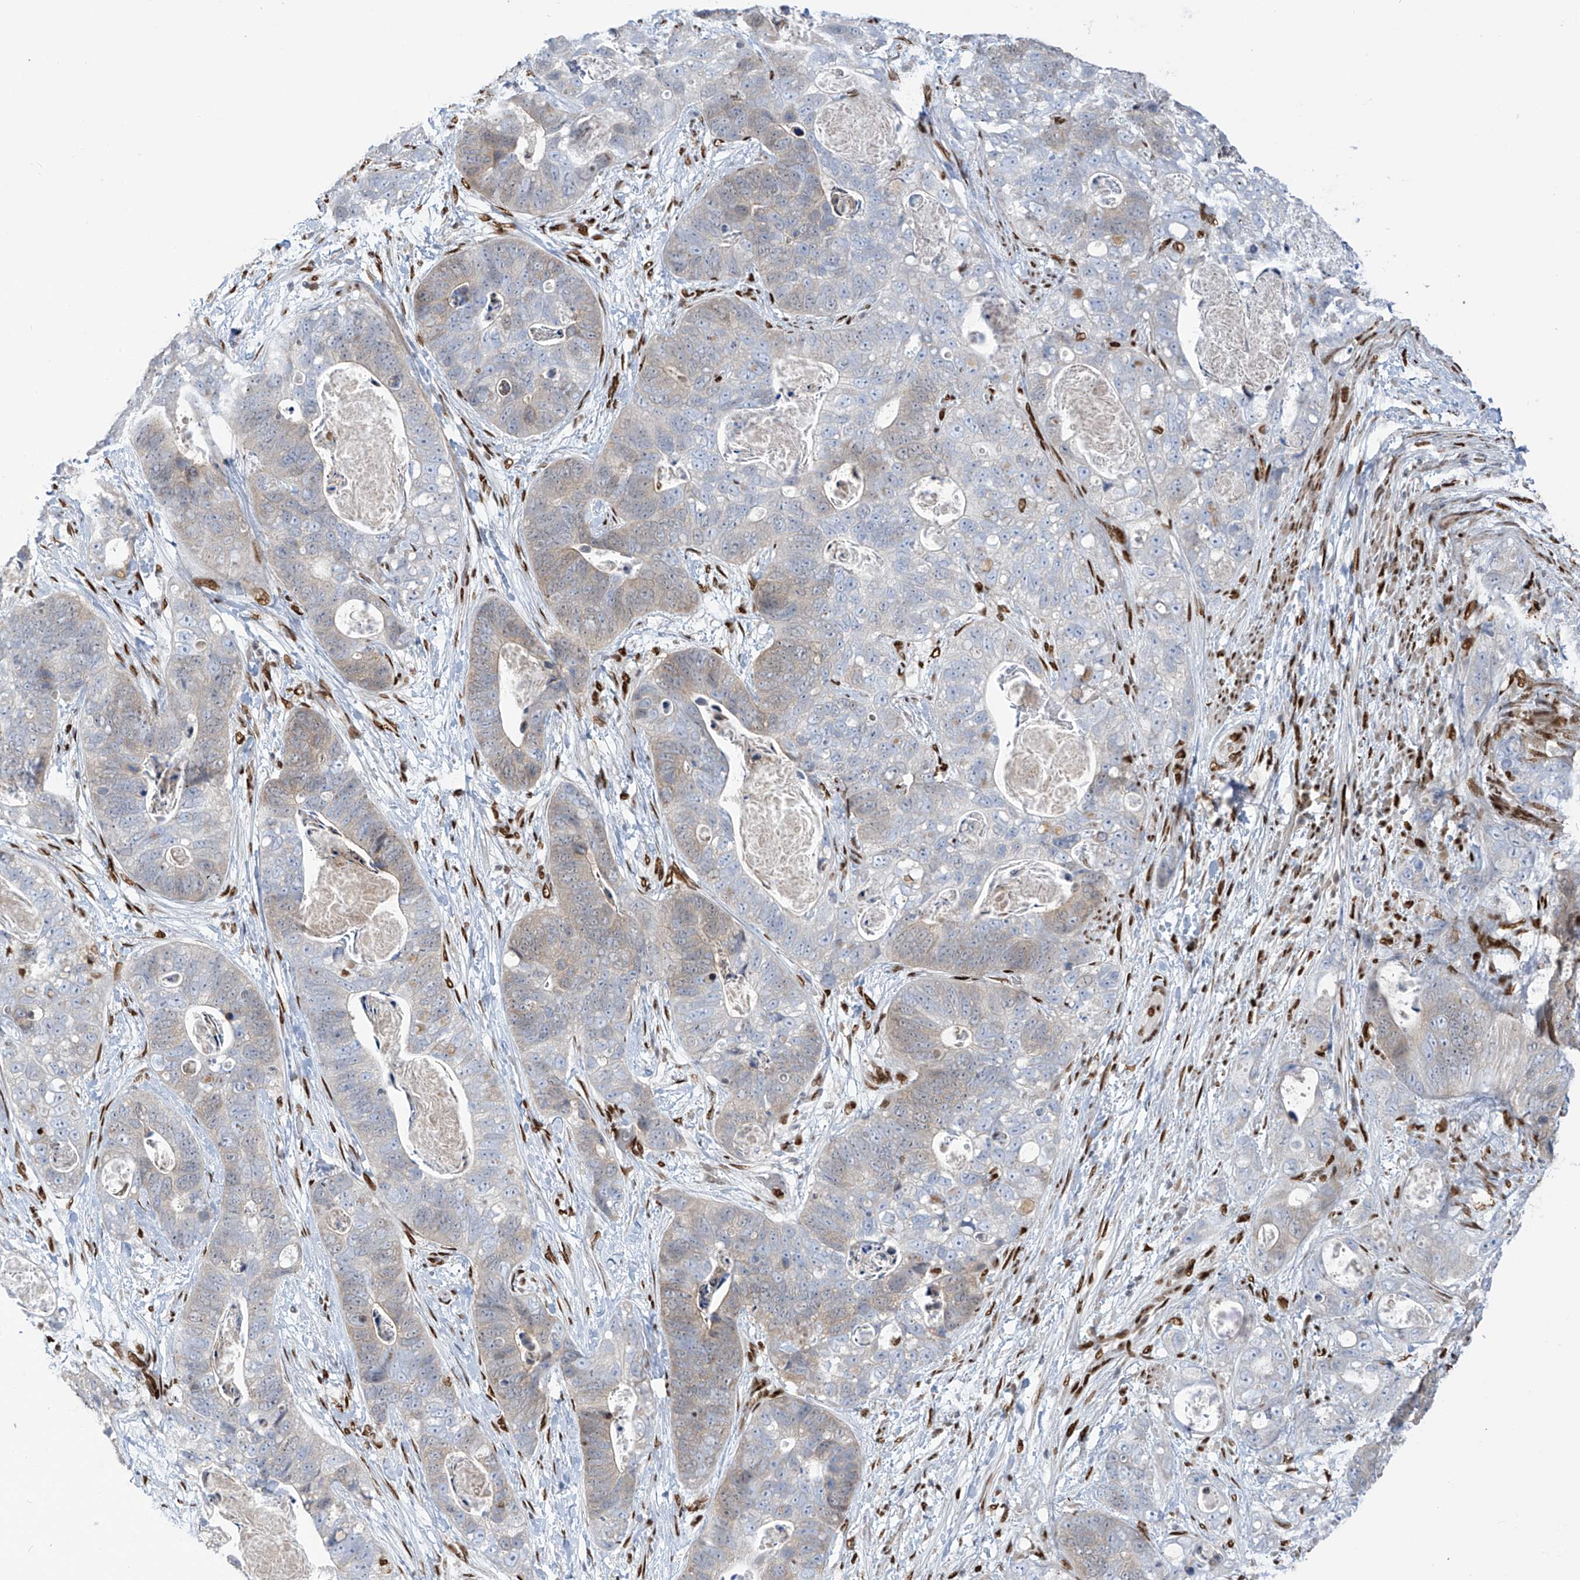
{"staining": {"intensity": "weak", "quantity": "<25%", "location": "cytoplasmic/membranous"}, "tissue": "stomach cancer", "cell_type": "Tumor cells", "image_type": "cancer", "snomed": [{"axis": "morphology", "description": "Adenocarcinoma, NOS"}, {"axis": "topography", "description": "Stomach"}], "caption": "This is an immunohistochemistry (IHC) micrograph of human adenocarcinoma (stomach). There is no positivity in tumor cells.", "gene": "PM20D2", "patient": {"sex": "female", "age": 89}}